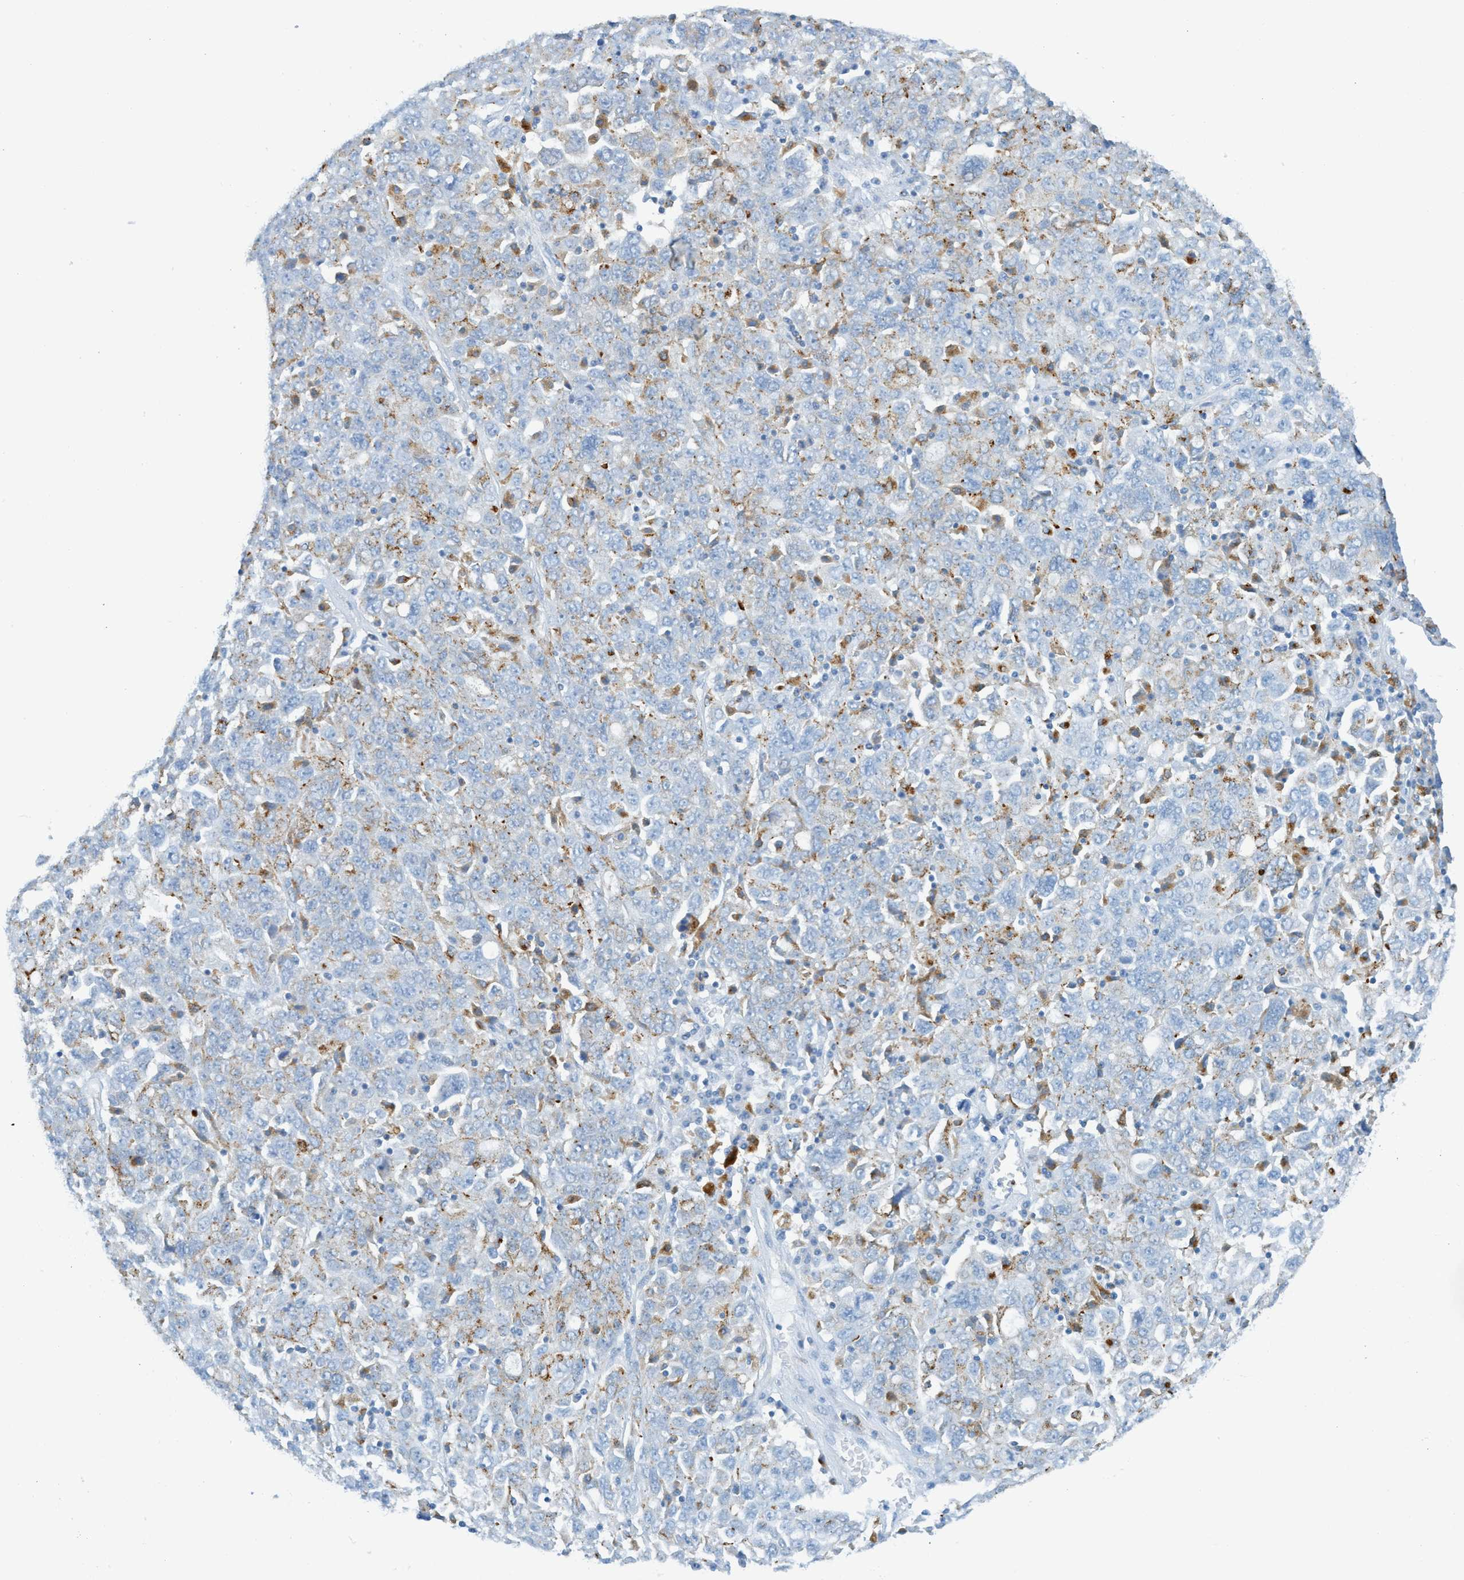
{"staining": {"intensity": "negative", "quantity": "none", "location": "none"}, "tissue": "ovarian cancer", "cell_type": "Tumor cells", "image_type": "cancer", "snomed": [{"axis": "morphology", "description": "Carcinoma, endometroid"}, {"axis": "topography", "description": "Ovary"}], "caption": "Human endometroid carcinoma (ovarian) stained for a protein using immunohistochemistry (IHC) exhibits no expression in tumor cells.", "gene": "C21orf62", "patient": {"sex": "female", "age": 62}}